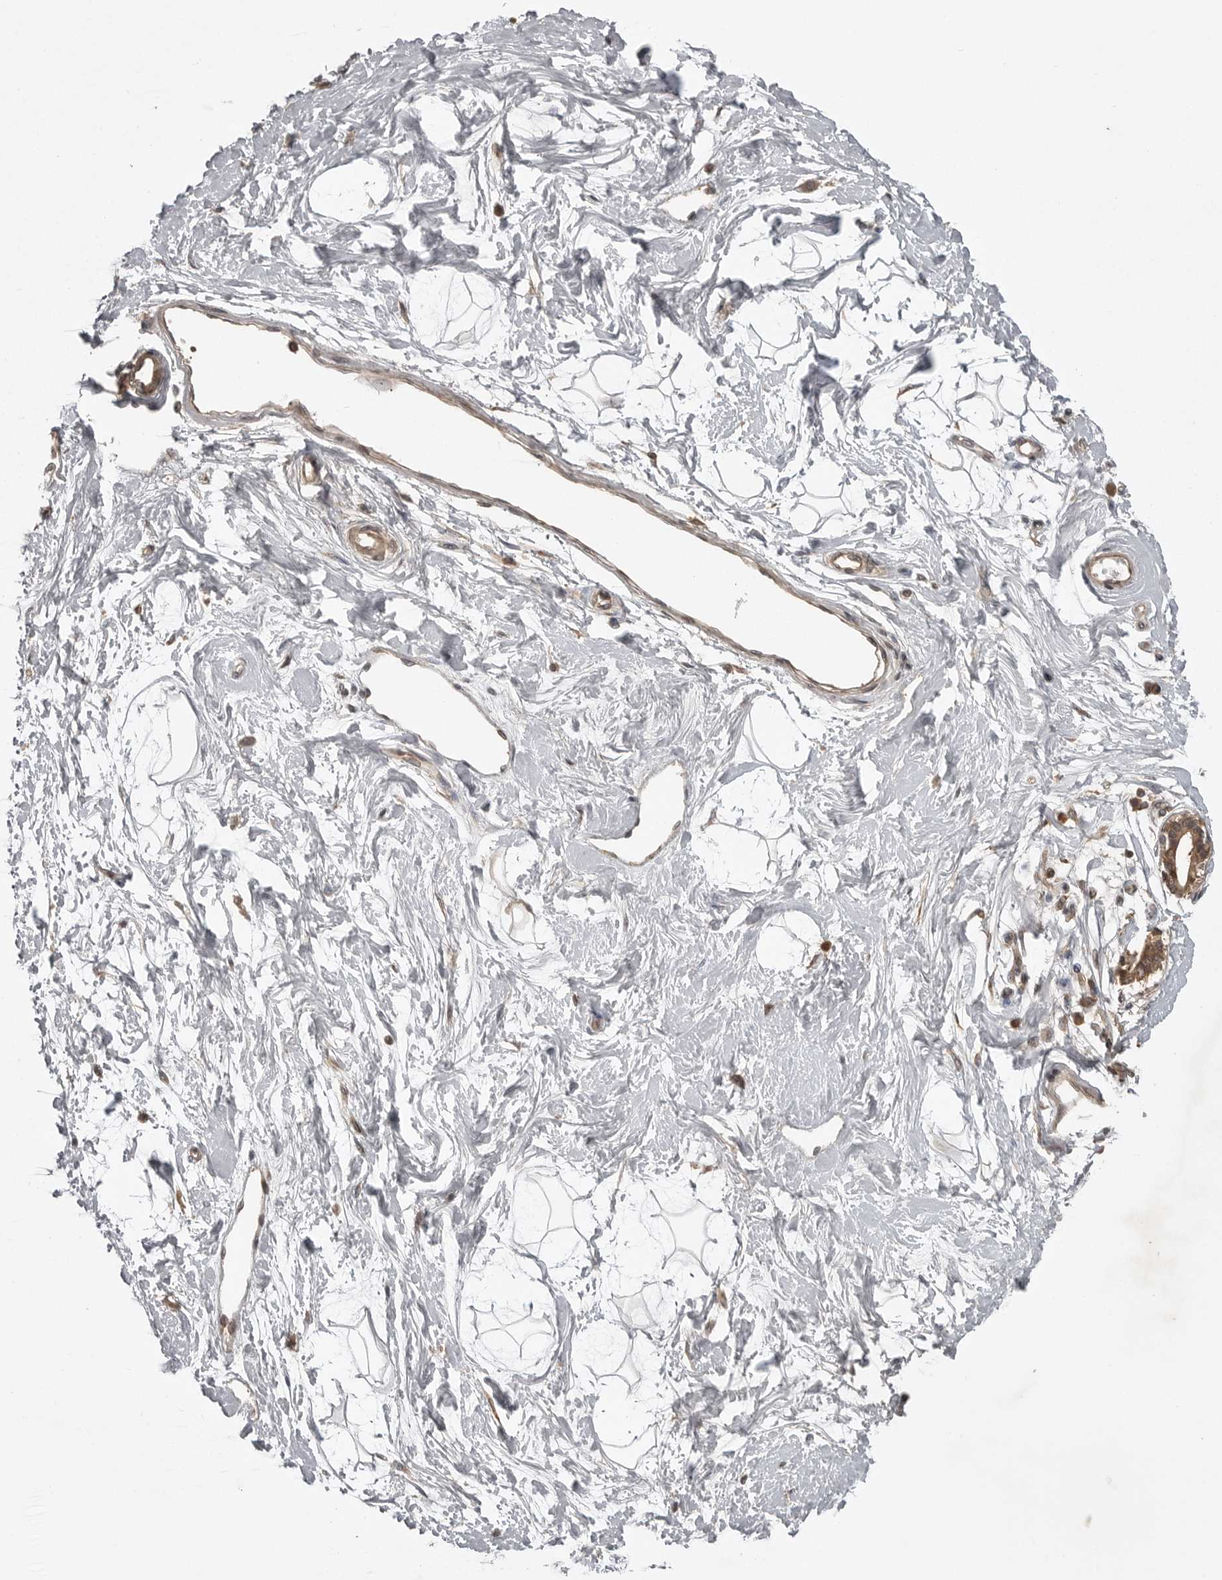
{"staining": {"intensity": "weak", "quantity": ">75%", "location": "cytoplasmic/membranous"}, "tissue": "breast", "cell_type": "Adipocytes", "image_type": "normal", "snomed": [{"axis": "morphology", "description": "Normal tissue, NOS"}, {"axis": "topography", "description": "Breast"}], "caption": "Immunohistochemical staining of normal breast exhibits weak cytoplasmic/membranous protein staining in approximately >75% of adipocytes. (IHC, brightfield microscopy, high magnification).", "gene": "STK24", "patient": {"sex": "female", "age": 45}}